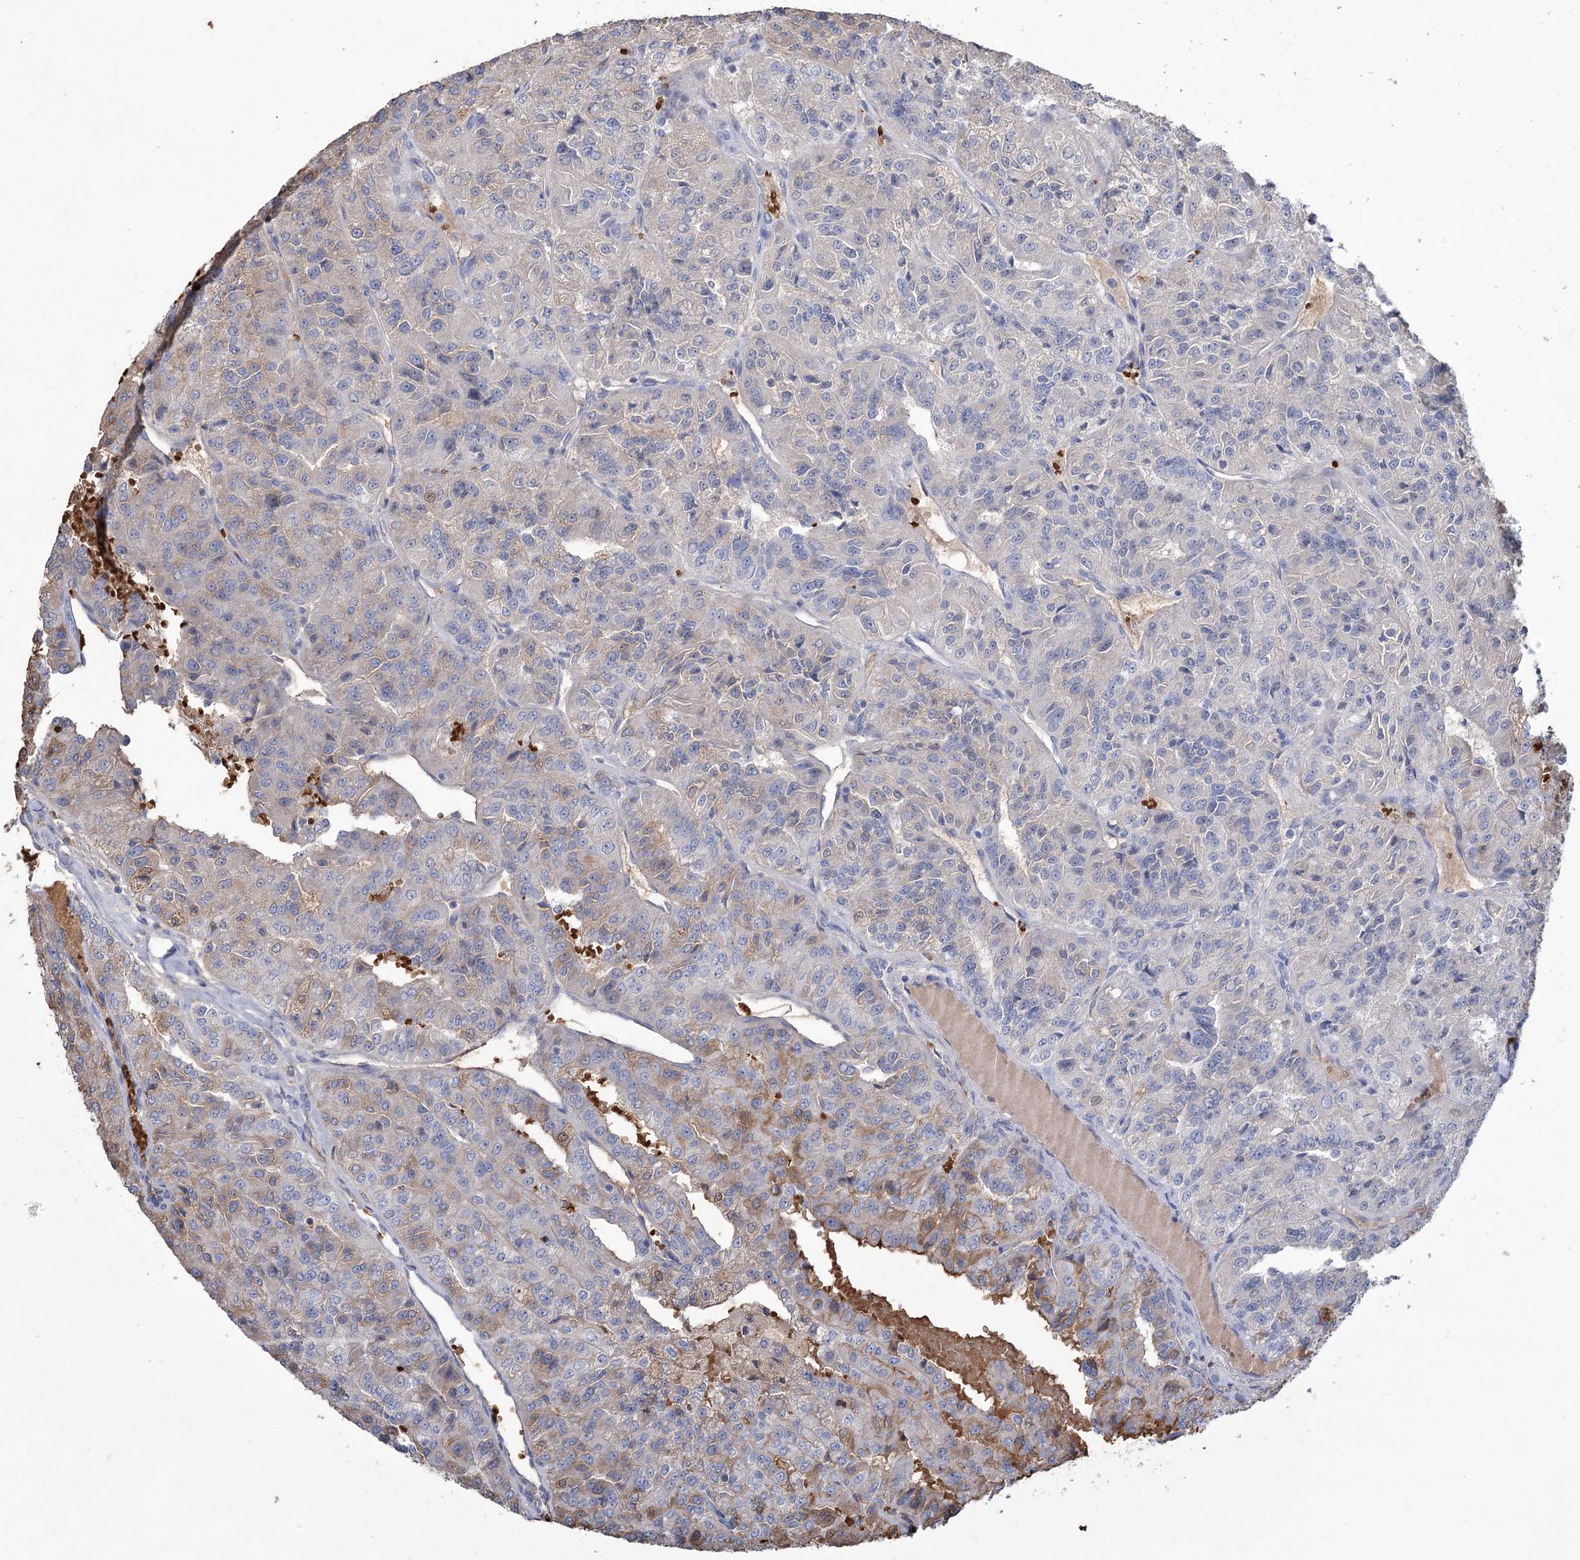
{"staining": {"intensity": "weak", "quantity": "<25%", "location": "cytoplasmic/membranous"}, "tissue": "renal cancer", "cell_type": "Tumor cells", "image_type": "cancer", "snomed": [{"axis": "morphology", "description": "Adenocarcinoma, NOS"}, {"axis": "topography", "description": "Kidney"}], "caption": "Immunohistochemistry histopathology image of neoplastic tissue: renal adenocarcinoma stained with DAB exhibits no significant protein staining in tumor cells. The staining is performed using DAB (3,3'-diaminobenzidine) brown chromogen with nuclei counter-stained in using hematoxylin.", "gene": "HBA1", "patient": {"sex": "female", "age": 63}}